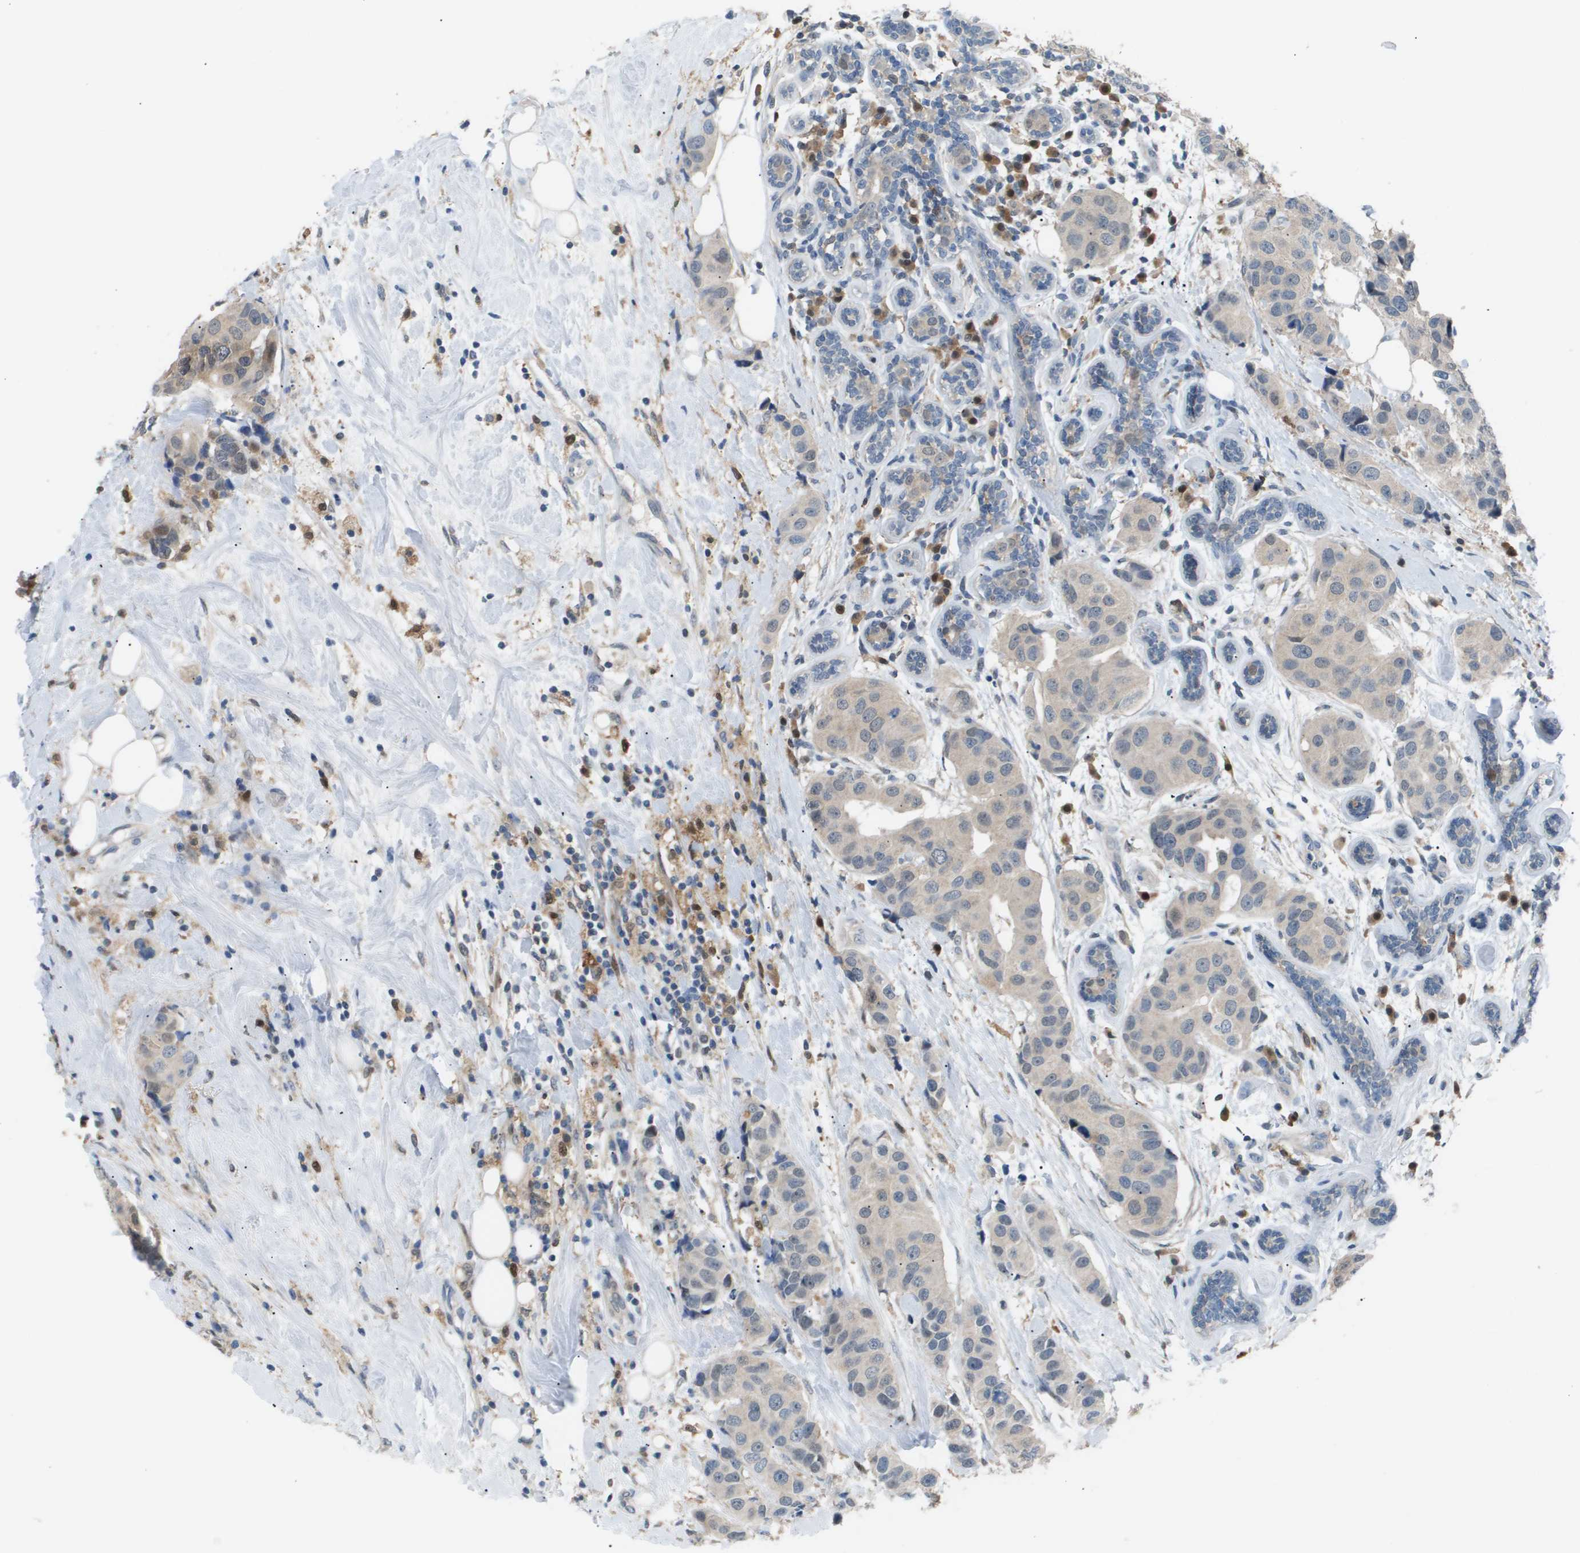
{"staining": {"intensity": "weak", "quantity": "25%-75%", "location": "cytoplasmic/membranous"}, "tissue": "breast cancer", "cell_type": "Tumor cells", "image_type": "cancer", "snomed": [{"axis": "morphology", "description": "Normal tissue, NOS"}, {"axis": "morphology", "description": "Duct carcinoma"}, {"axis": "topography", "description": "Breast"}], "caption": "Tumor cells display low levels of weak cytoplasmic/membranous expression in about 25%-75% of cells in infiltrating ductal carcinoma (breast).", "gene": "AKR1A1", "patient": {"sex": "female", "age": 39}}